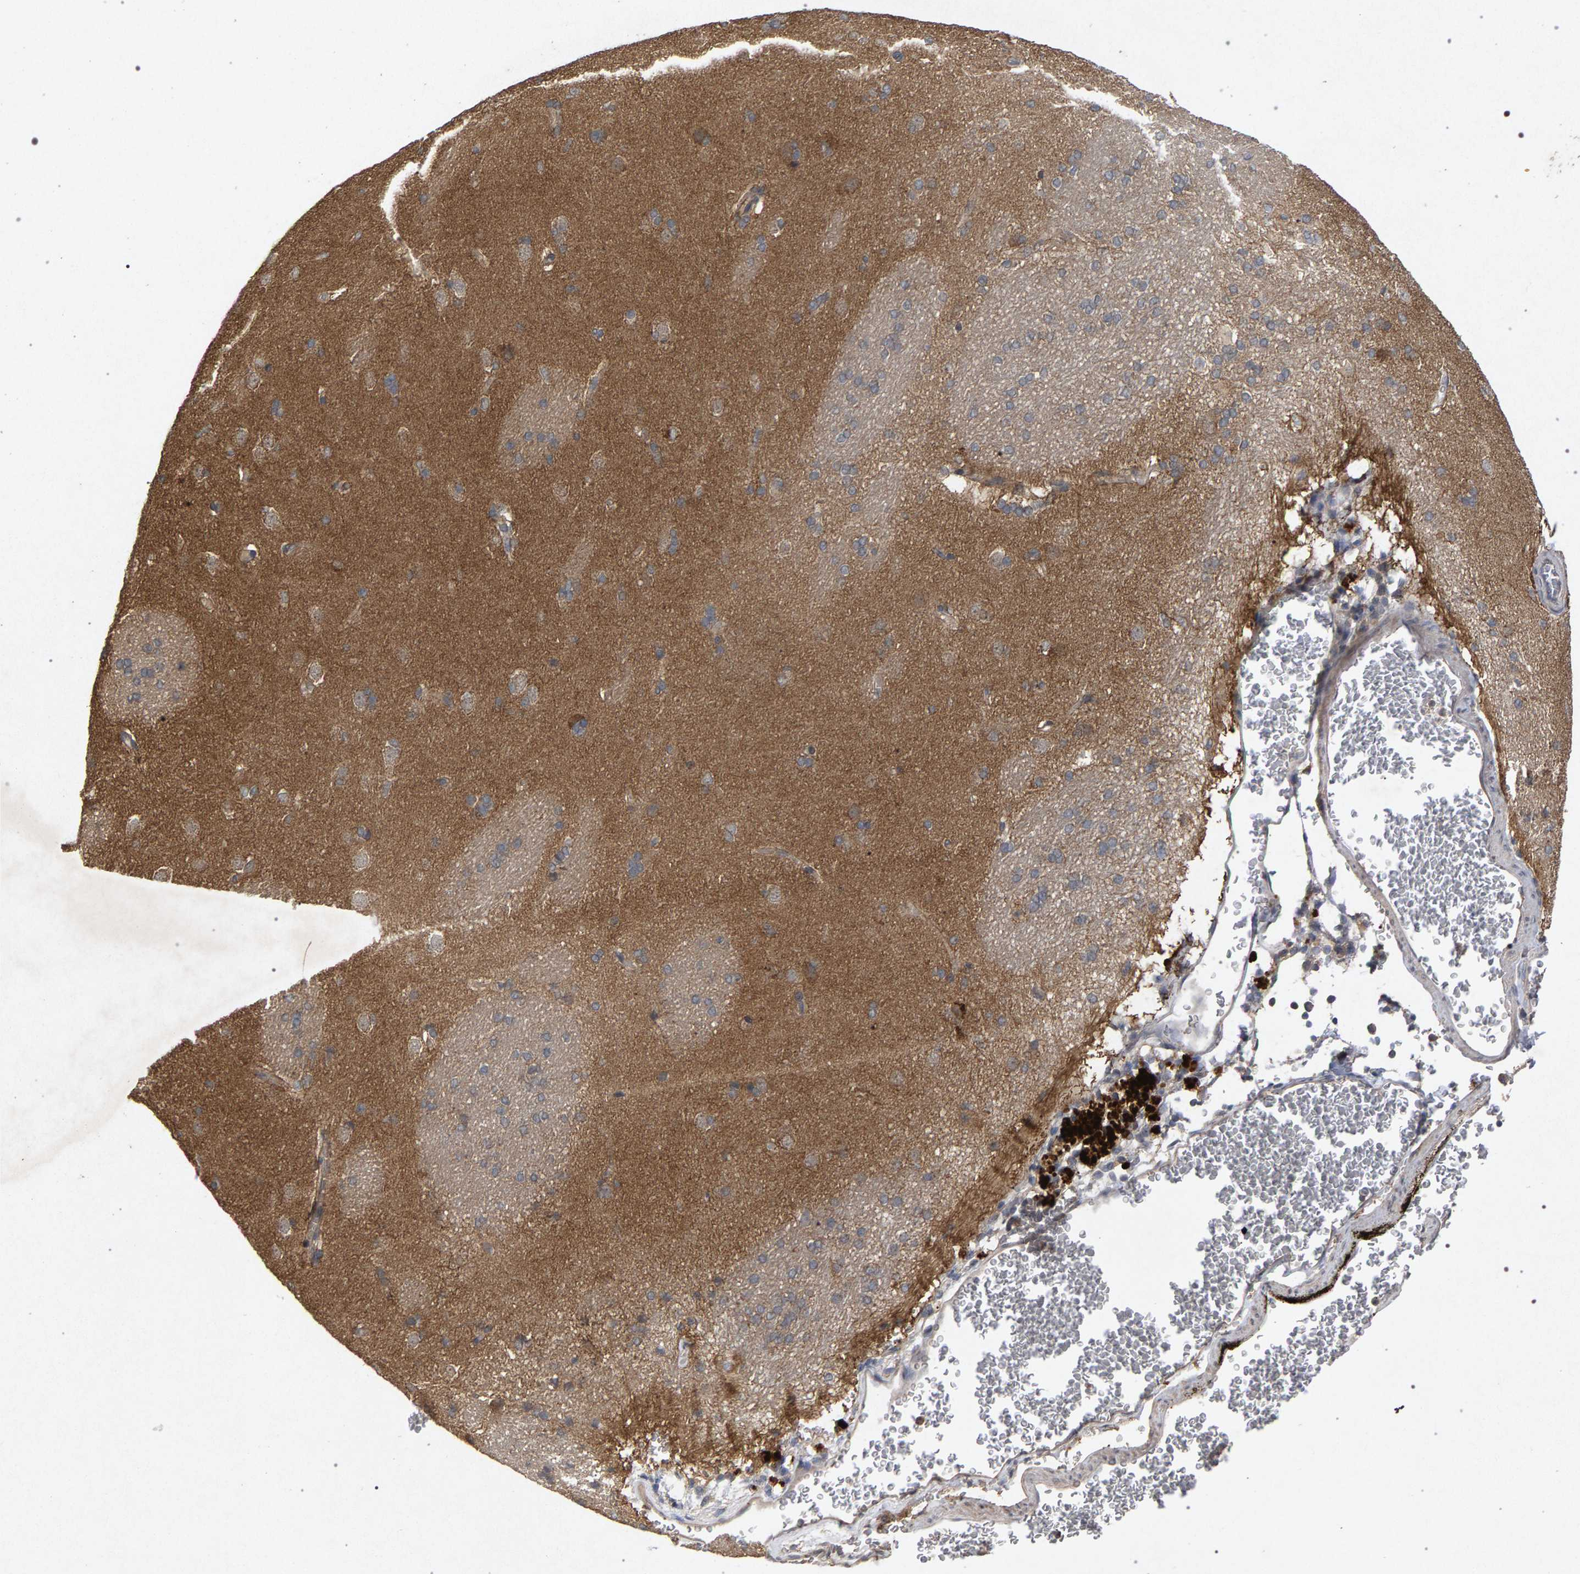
{"staining": {"intensity": "moderate", "quantity": "<25%", "location": "cytoplasmic/membranous"}, "tissue": "caudate", "cell_type": "Glial cells", "image_type": "normal", "snomed": [{"axis": "morphology", "description": "Normal tissue, NOS"}, {"axis": "topography", "description": "Lateral ventricle wall"}], "caption": "Immunohistochemical staining of normal human caudate displays moderate cytoplasmic/membranous protein expression in about <25% of glial cells.", "gene": "SLC4A4", "patient": {"sex": "female", "age": 19}}